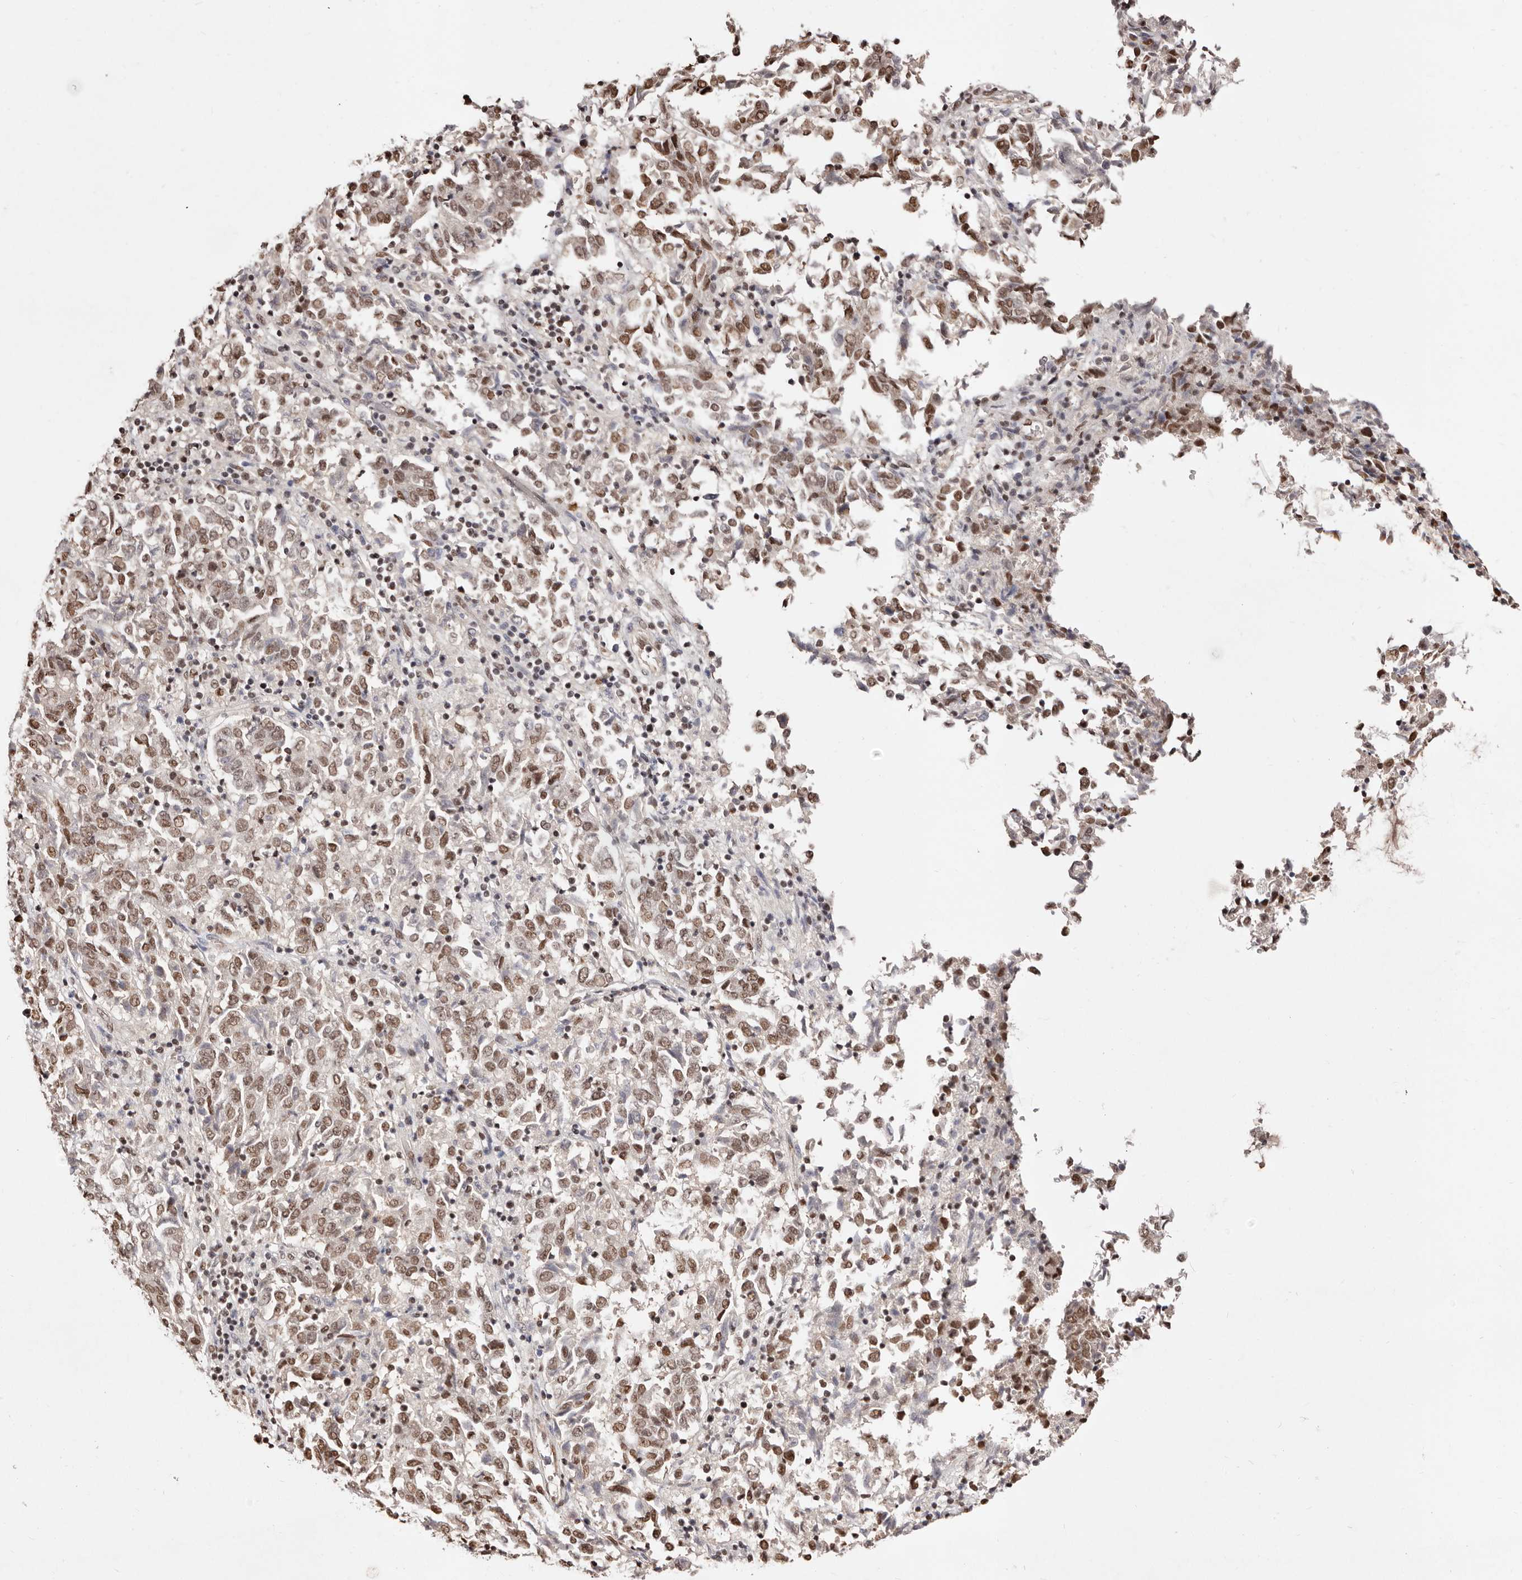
{"staining": {"intensity": "moderate", "quantity": ">75%", "location": "nuclear"}, "tissue": "endometrial cancer", "cell_type": "Tumor cells", "image_type": "cancer", "snomed": [{"axis": "morphology", "description": "Adenocarcinoma, NOS"}, {"axis": "topography", "description": "Endometrium"}], "caption": "Human endometrial cancer stained with a protein marker demonstrates moderate staining in tumor cells.", "gene": "BICRAL", "patient": {"sex": "female", "age": 80}}